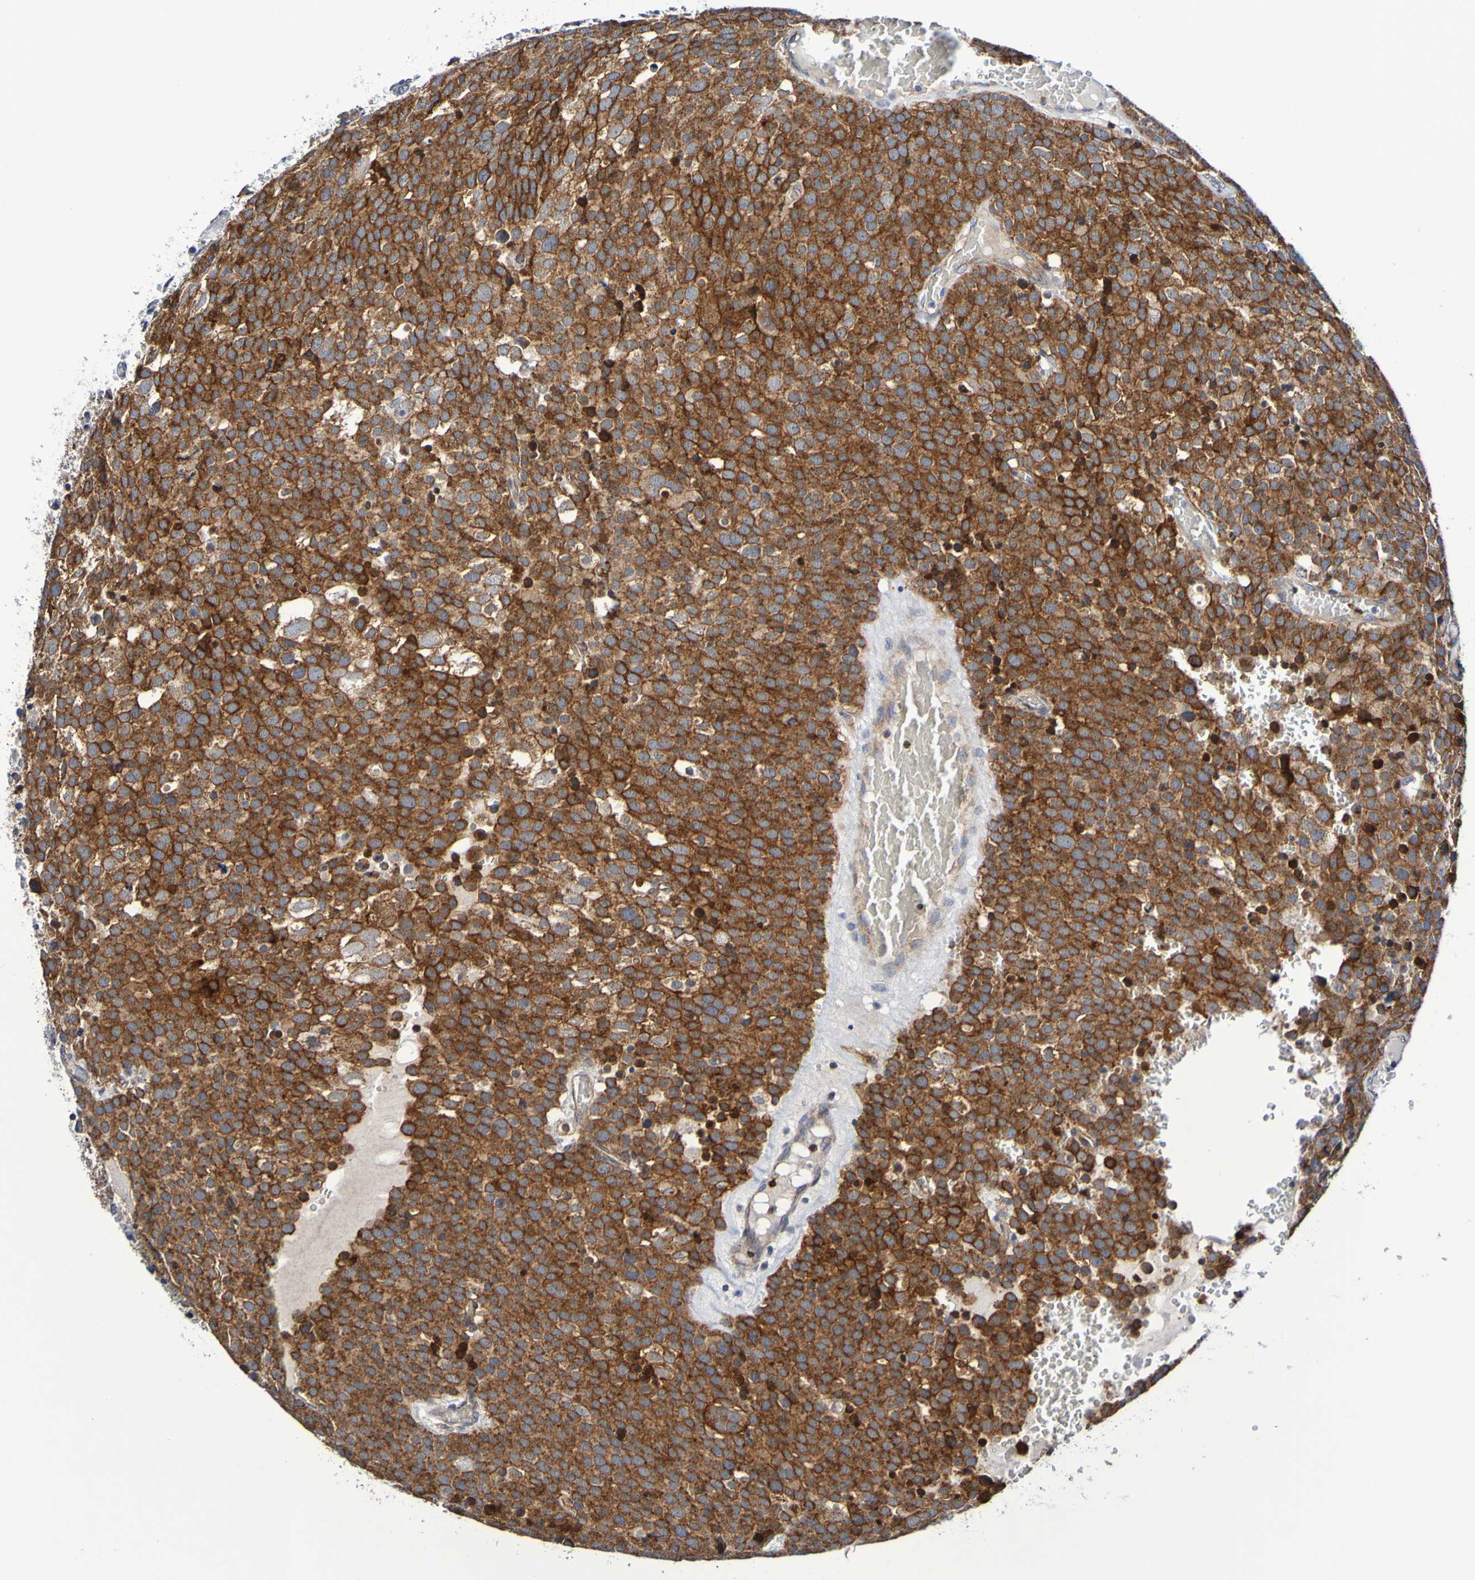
{"staining": {"intensity": "strong", "quantity": ">75%", "location": "cytoplasmic/membranous"}, "tissue": "testis cancer", "cell_type": "Tumor cells", "image_type": "cancer", "snomed": [{"axis": "morphology", "description": "Seminoma, NOS"}, {"axis": "topography", "description": "Testis"}], "caption": "Seminoma (testis) stained for a protein demonstrates strong cytoplasmic/membranous positivity in tumor cells.", "gene": "GJB1", "patient": {"sex": "male", "age": 71}}